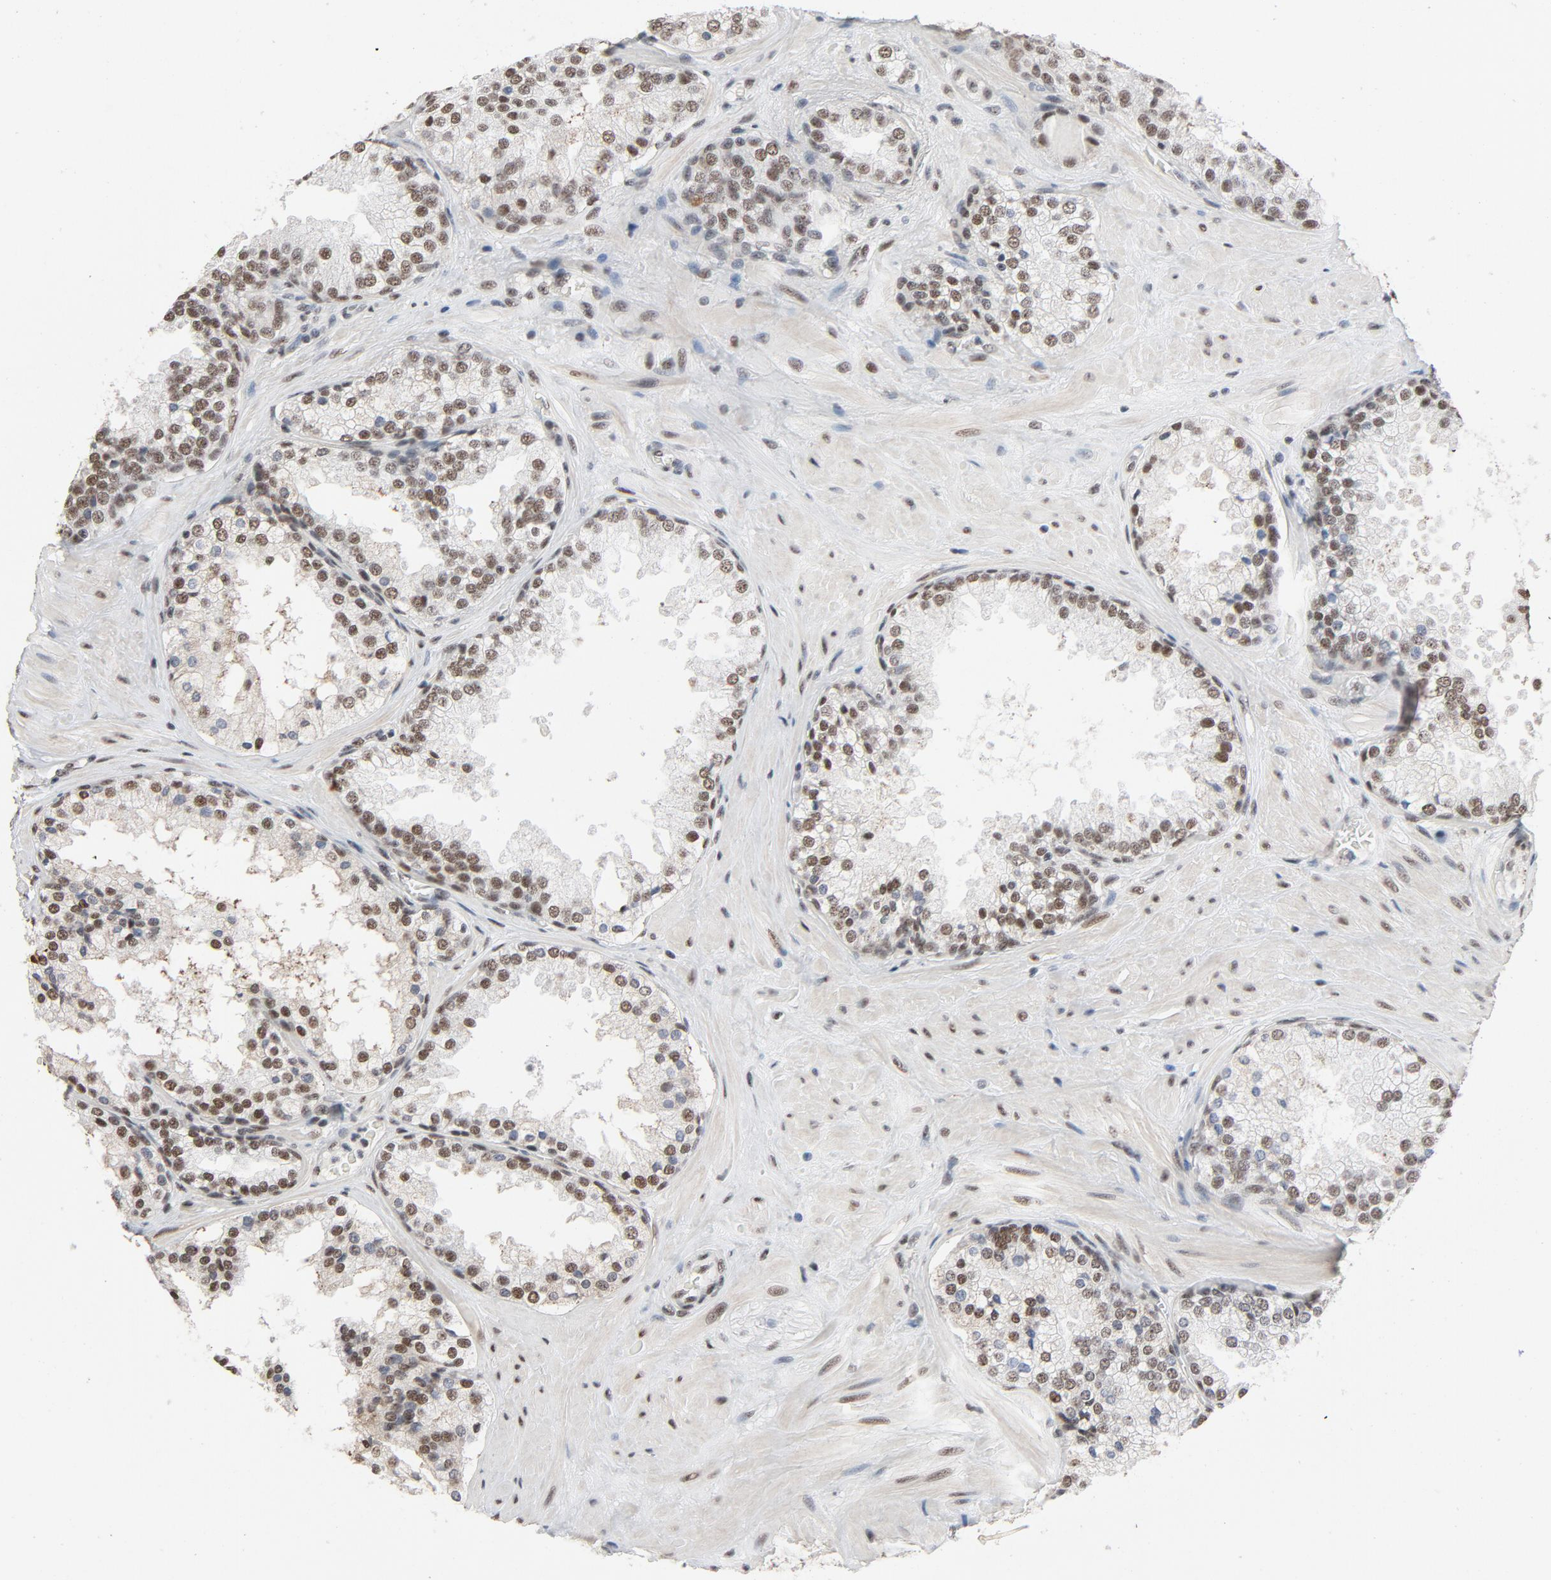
{"staining": {"intensity": "moderate", "quantity": ">75%", "location": "nuclear"}, "tissue": "prostate cancer", "cell_type": "Tumor cells", "image_type": "cancer", "snomed": [{"axis": "morphology", "description": "Adenocarcinoma, High grade"}, {"axis": "topography", "description": "Prostate"}], "caption": "Human prostate cancer stained with a protein marker reveals moderate staining in tumor cells.", "gene": "MRE11", "patient": {"sex": "male", "age": 70}}